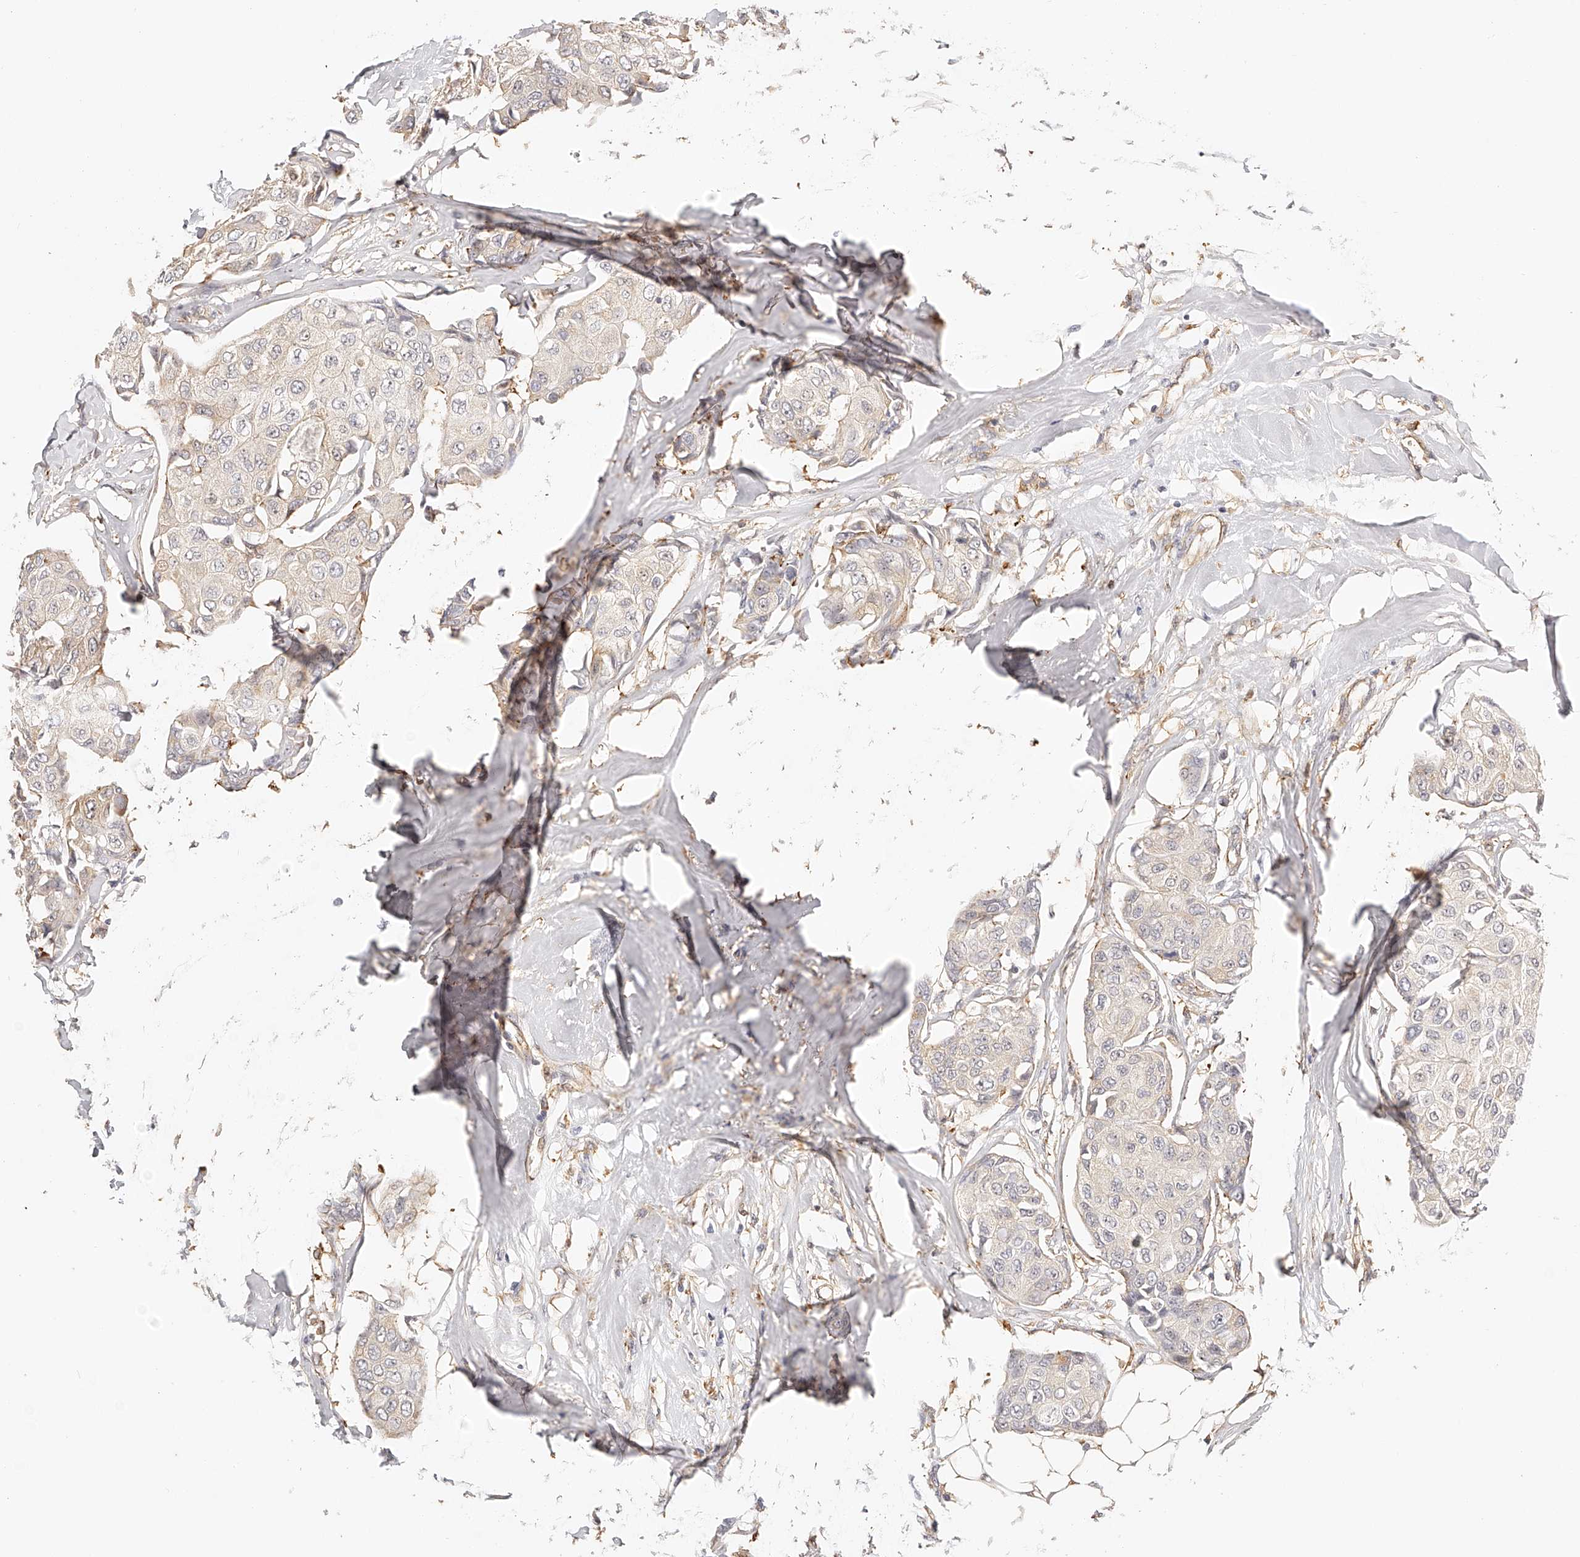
{"staining": {"intensity": "negative", "quantity": "none", "location": "none"}, "tissue": "breast cancer", "cell_type": "Tumor cells", "image_type": "cancer", "snomed": [{"axis": "morphology", "description": "Duct carcinoma"}, {"axis": "topography", "description": "Breast"}], "caption": "Immunohistochemical staining of breast cancer (intraductal carcinoma) exhibits no significant positivity in tumor cells. (IHC, brightfield microscopy, high magnification).", "gene": "SYNC", "patient": {"sex": "female", "age": 80}}